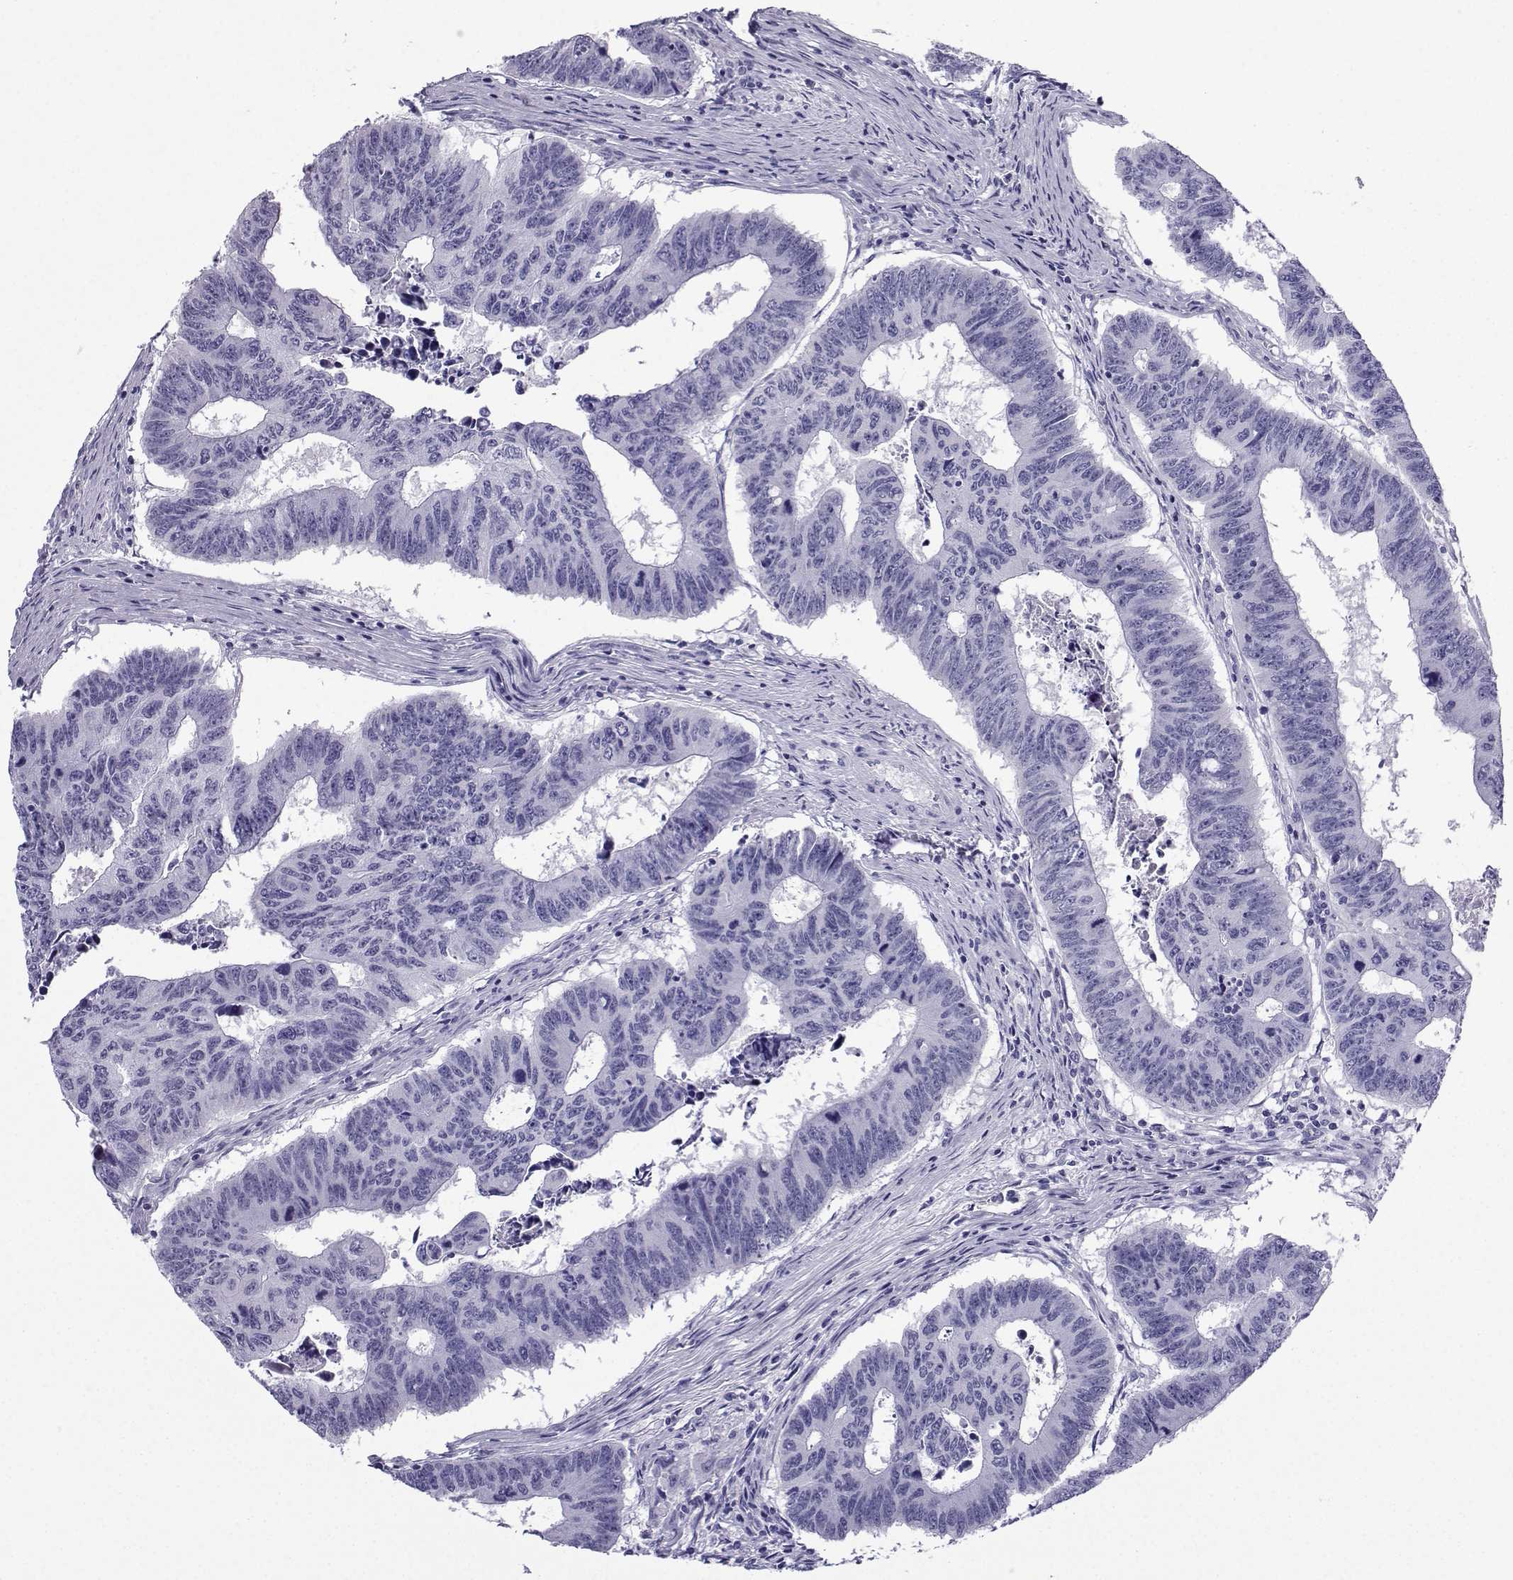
{"staining": {"intensity": "negative", "quantity": "none", "location": "none"}, "tissue": "colorectal cancer", "cell_type": "Tumor cells", "image_type": "cancer", "snomed": [{"axis": "morphology", "description": "Adenocarcinoma, NOS"}, {"axis": "topography", "description": "Appendix"}, {"axis": "topography", "description": "Colon"}, {"axis": "topography", "description": "Cecum"}, {"axis": "topography", "description": "Colon asc"}], "caption": "Immunohistochemistry (IHC) photomicrograph of colorectal adenocarcinoma stained for a protein (brown), which reveals no positivity in tumor cells.", "gene": "ACRBP", "patient": {"sex": "female", "age": 85}}